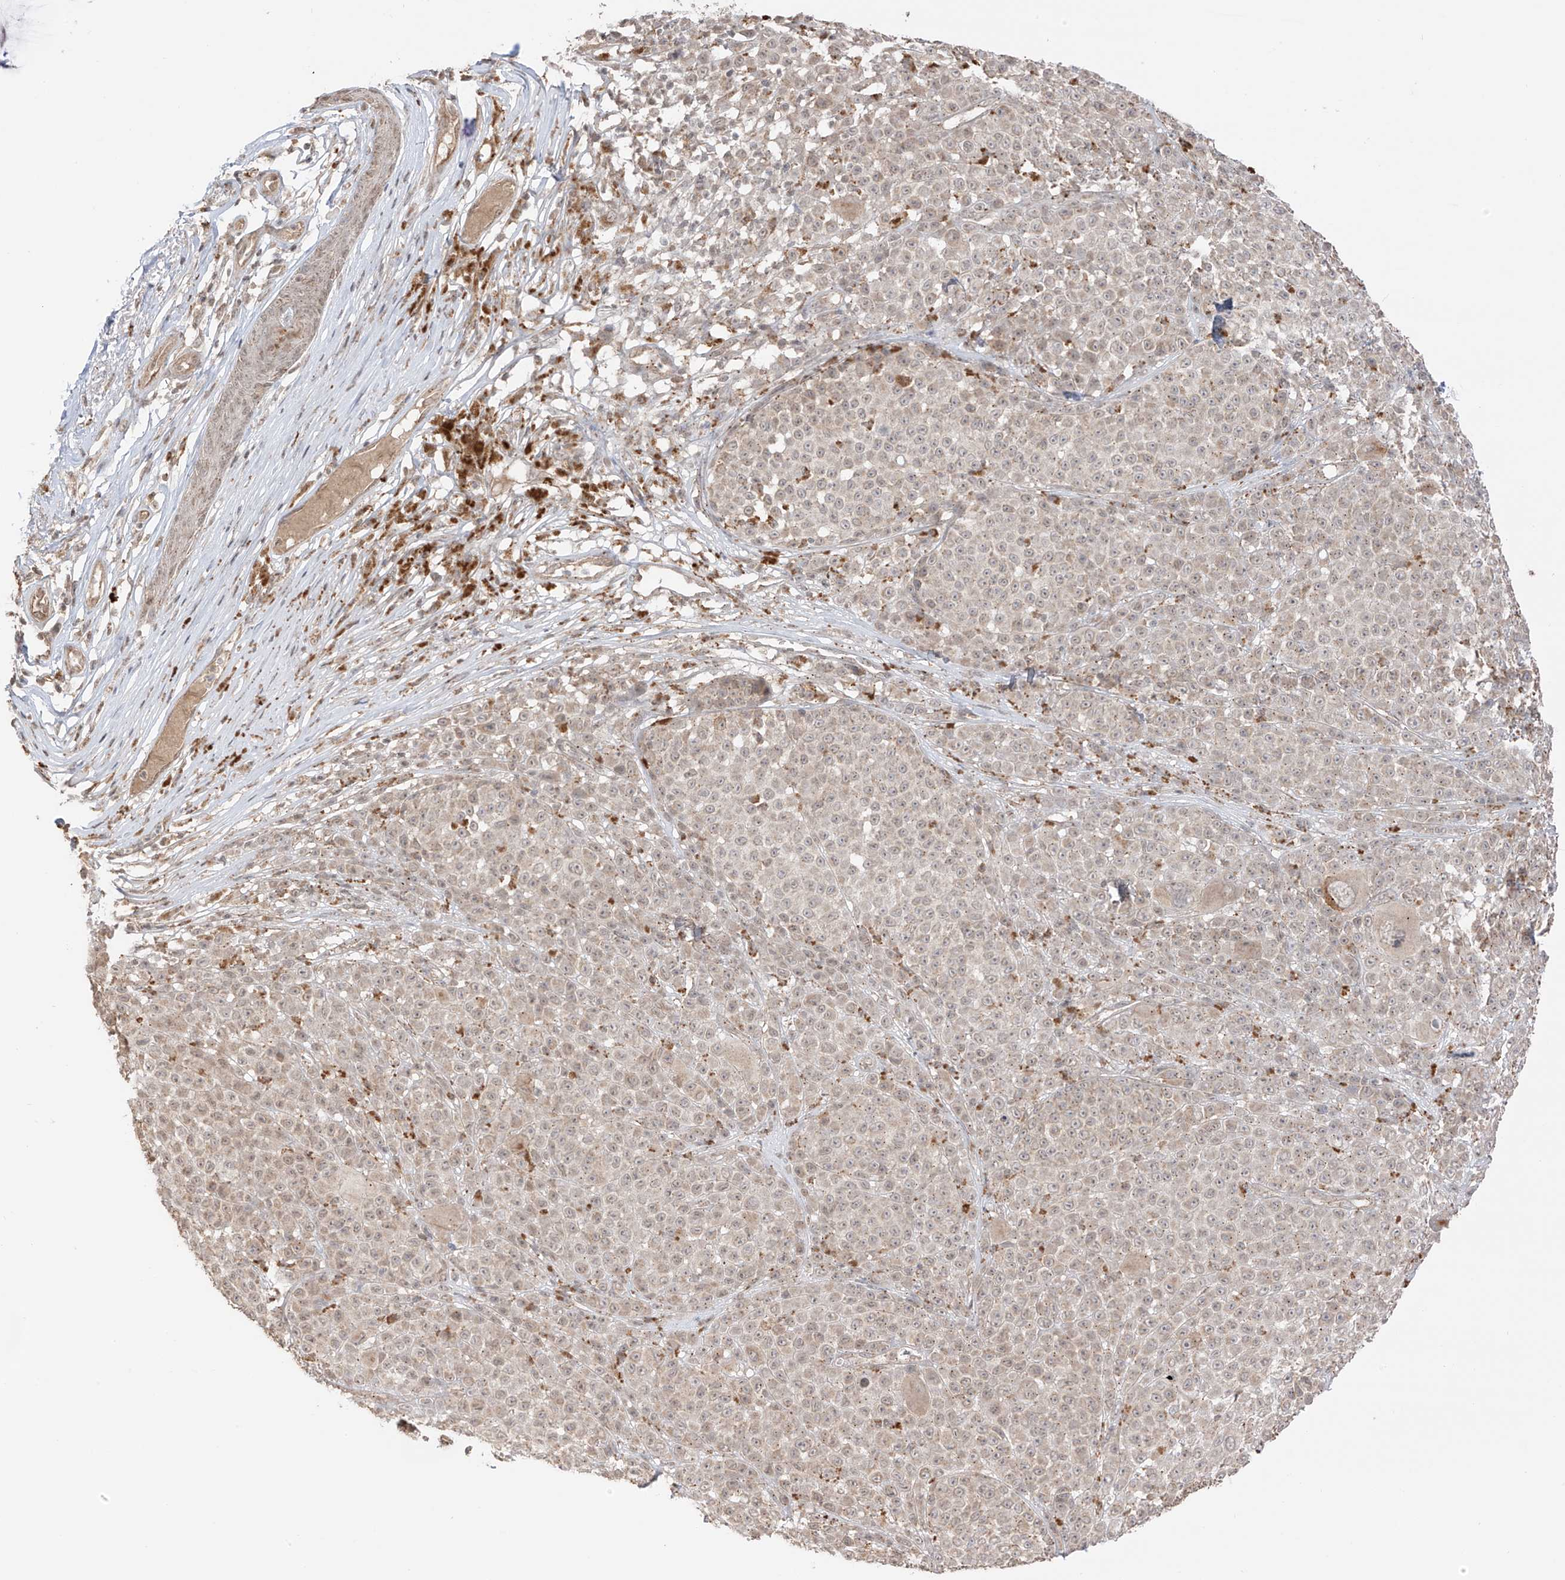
{"staining": {"intensity": "weak", "quantity": "<25%", "location": "cytoplasmic/membranous"}, "tissue": "melanoma", "cell_type": "Tumor cells", "image_type": "cancer", "snomed": [{"axis": "morphology", "description": "Malignant melanoma, NOS"}, {"axis": "topography", "description": "Skin"}], "caption": "High power microscopy photomicrograph of an immunohistochemistry (IHC) photomicrograph of melanoma, revealing no significant expression in tumor cells.", "gene": "N4BP3", "patient": {"sex": "female", "age": 94}}